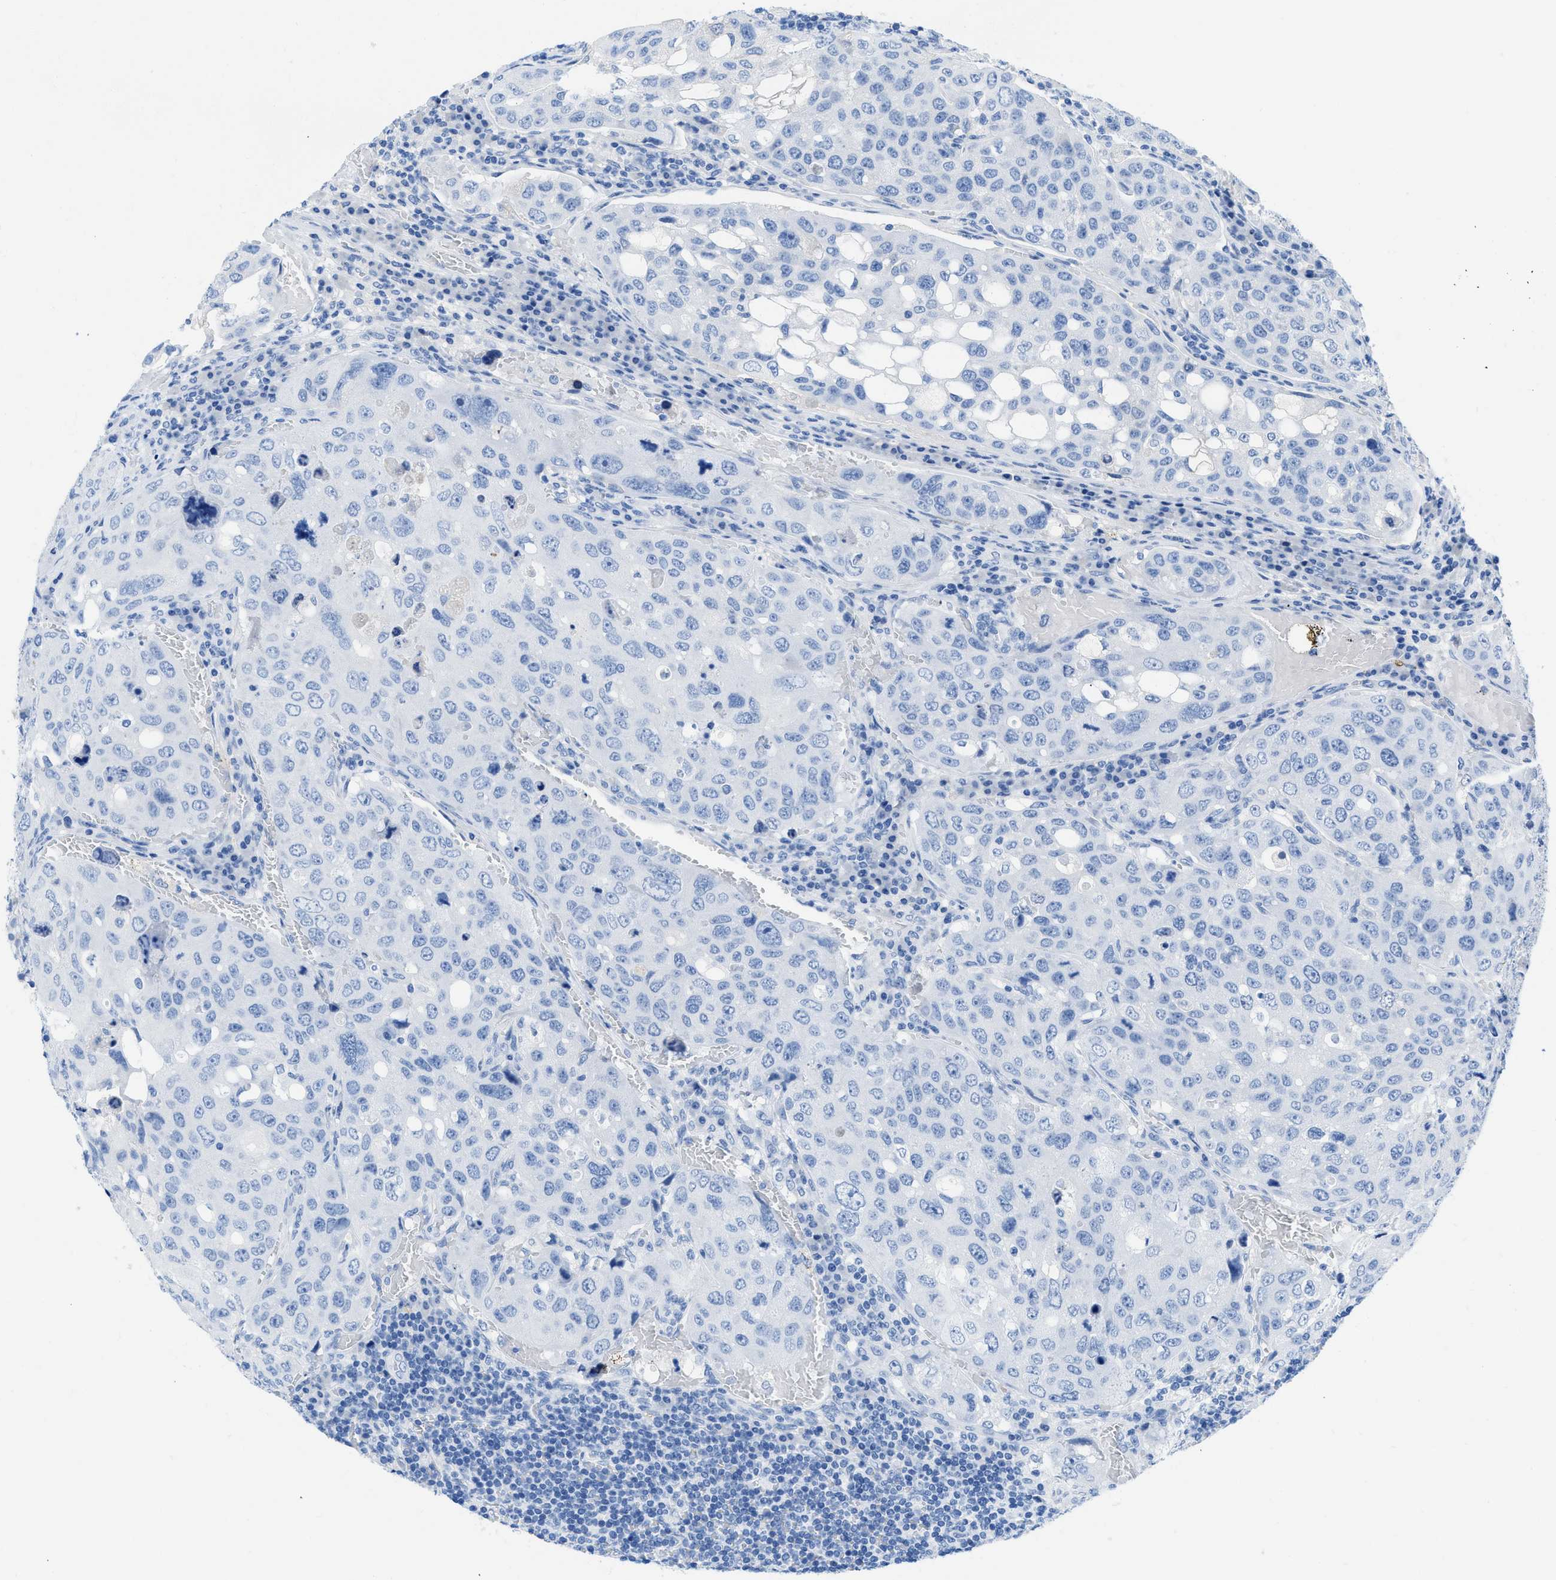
{"staining": {"intensity": "negative", "quantity": "none", "location": "none"}, "tissue": "urothelial cancer", "cell_type": "Tumor cells", "image_type": "cancer", "snomed": [{"axis": "morphology", "description": "Urothelial carcinoma, High grade"}, {"axis": "topography", "description": "Lymph node"}, {"axis": "topography", "description": "Urinary bladder"}], "caption": "Tumor cells show no significant positivity in urothelial cancer.", "gene": "COL3A1", "patient": {"sex": "male", "age": 51}}